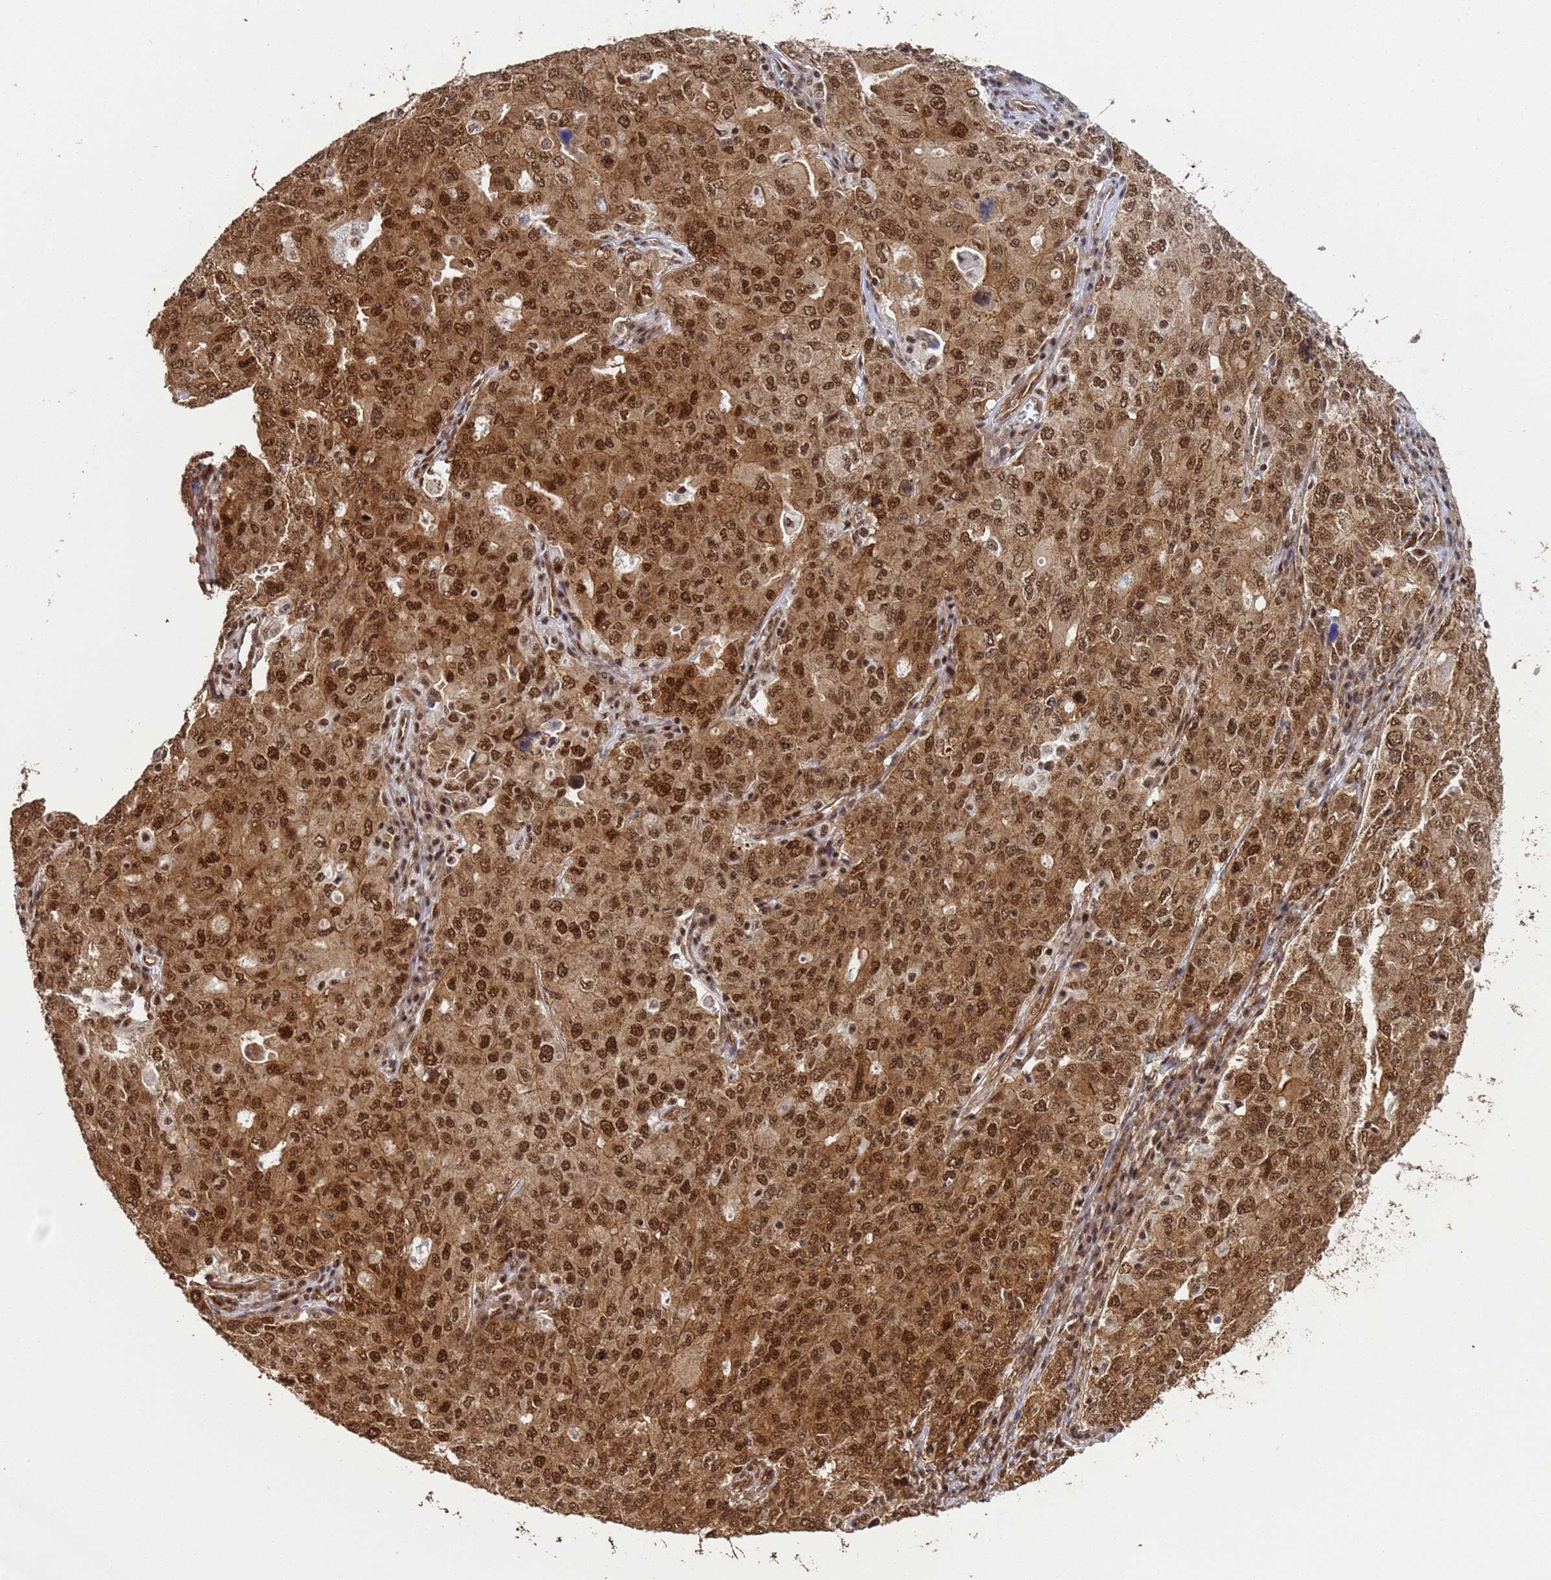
{"staining": {"intensity": "strong", "quantity": ">75%", "location": "cytoplasmic/membranous,nuclear"}, "tissue": "ovarian cancer", "cell_type": "Tumor cells", "image_type": "cancer", "snomed": [{"axis": "morphology", "description": "Carcinoma, endometroid"}, {"axis": "topography", "description": "Ovary"}], "caption": "Tumor cells display strong cytoplasmic/membranous and nuclear positivity in about >75% of cells in endometroid carcinoma (ovarian).", "gene": "SYF2", "patient": {"sex": "female", "age": 62}}